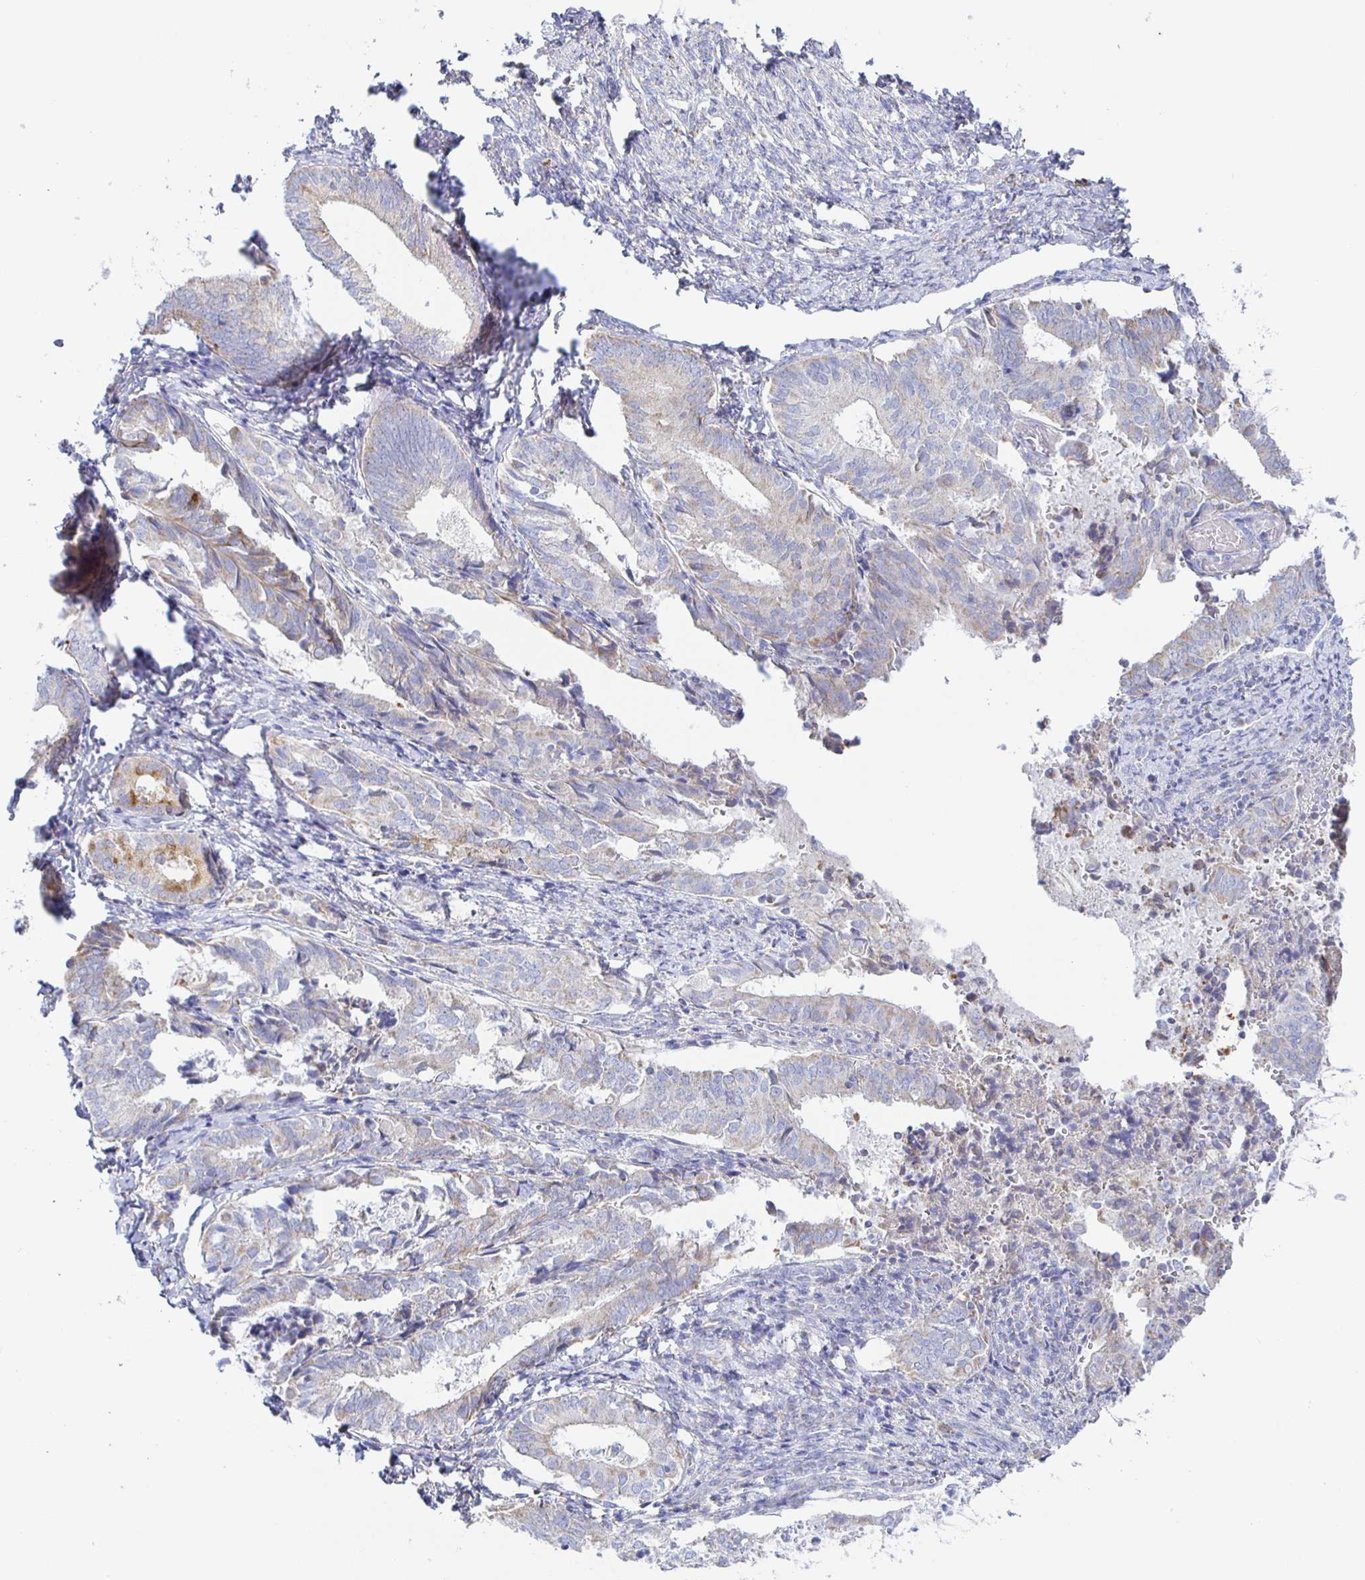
{"staining": {"intensity": "moderate", "quantity": "<25%", "location": "cytoplasmic/membranous"}, "tissue": "endometrial cancer", "cell_type": "Tumor cells", "image_type": "cancer", "snomed": [{"axis": "morphology", "description": "Adenocarcinoma, NOS"}, {"axis": "topography", "description": "Endometrium"}], "caption": "Adenocarcinoma (endometrial) stained with a protein marker demonstrates moderate staining in tumor cells.", "gene": "SYNGR4", "patient": {"sex": "female", "age": 87}}